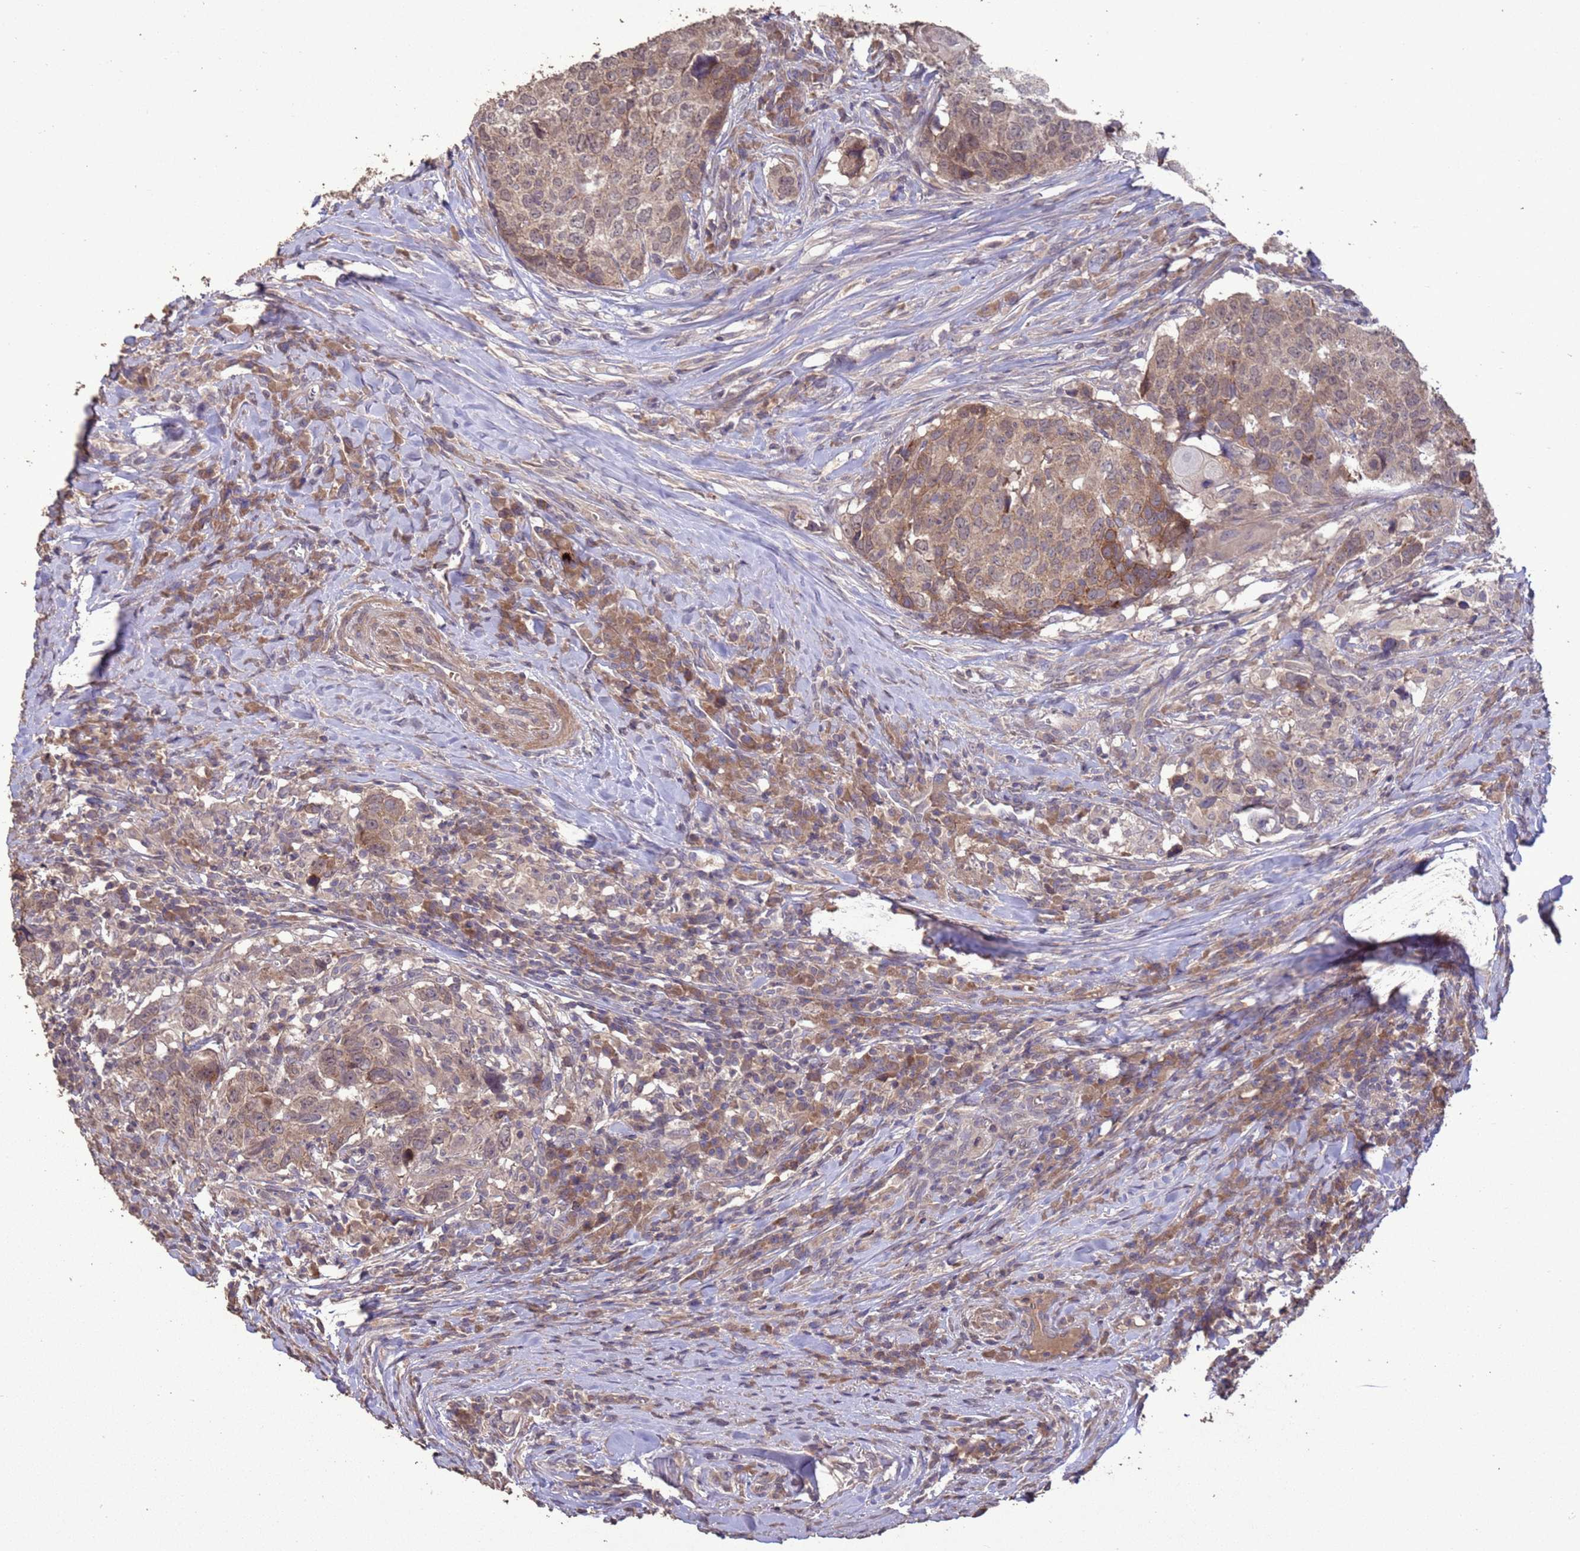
{"staining": {"intensity": "strong", "quantity": "25%-75%", "location": "cytoplasmic/membranous"}, "tissue": "head and neck cancer", "cell_type": "Tumor cells", "image_type": "cancer", "snomed": [{"axis": "morphology", "description": "Squamous cell carcinoma, NOS"}, {"axis": "topography", "description": "Head-Neck"}], "caption": "DAB (3,3'-diaminobenzidine) immunohistochemical staining of human head and neck cancer displays strong cytoplasmic/membranous protein positivity in approximately 25%-75% of tumor cells.", "gene": "SLC9B2", "patient": {"sex": "male", "age": 66}}